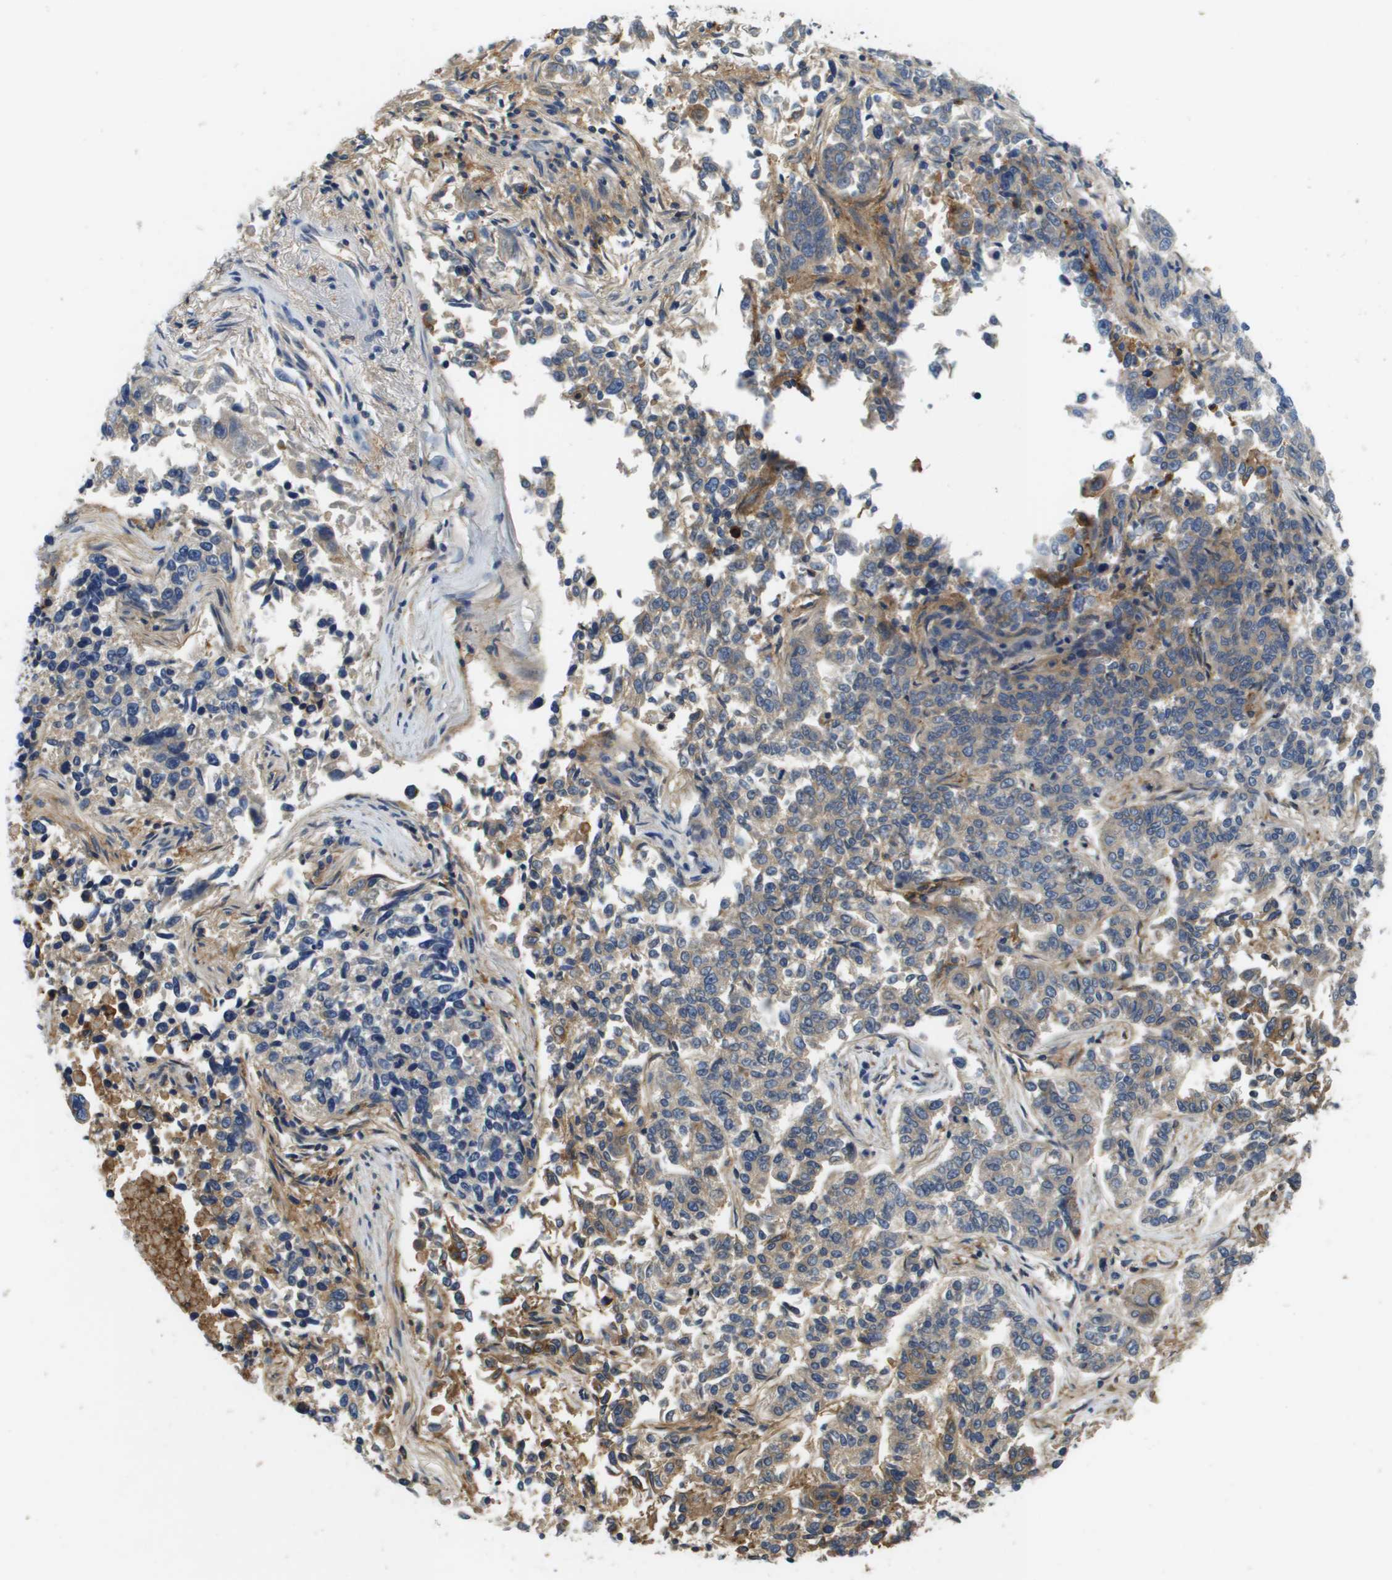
{"staining": {"intensity": "moderate", "quantity": "<25%", "location": "cytoplasmic/membranous"}, "tissue": "lung cancer", "cell_type": "Tumor cells", "image_type": "cancer", "snomed": [{"axis": "morphology", "description": "Adenocarcinoma, NOS"}, {"axis": "topography", "description": "Lung"}], "caption": "IHC (DAB (3,3'-diaminobenzidine)) staining of human lung cancer (adenocarcinoma) displays moderate cytoplasmic/membranous protein expression in about <25% of tumor cells. (DAB IHC with brightfield microscopy, high magnification).", "gene": "SLC16A3", "patient": {"sex": "male", "age": 84}}